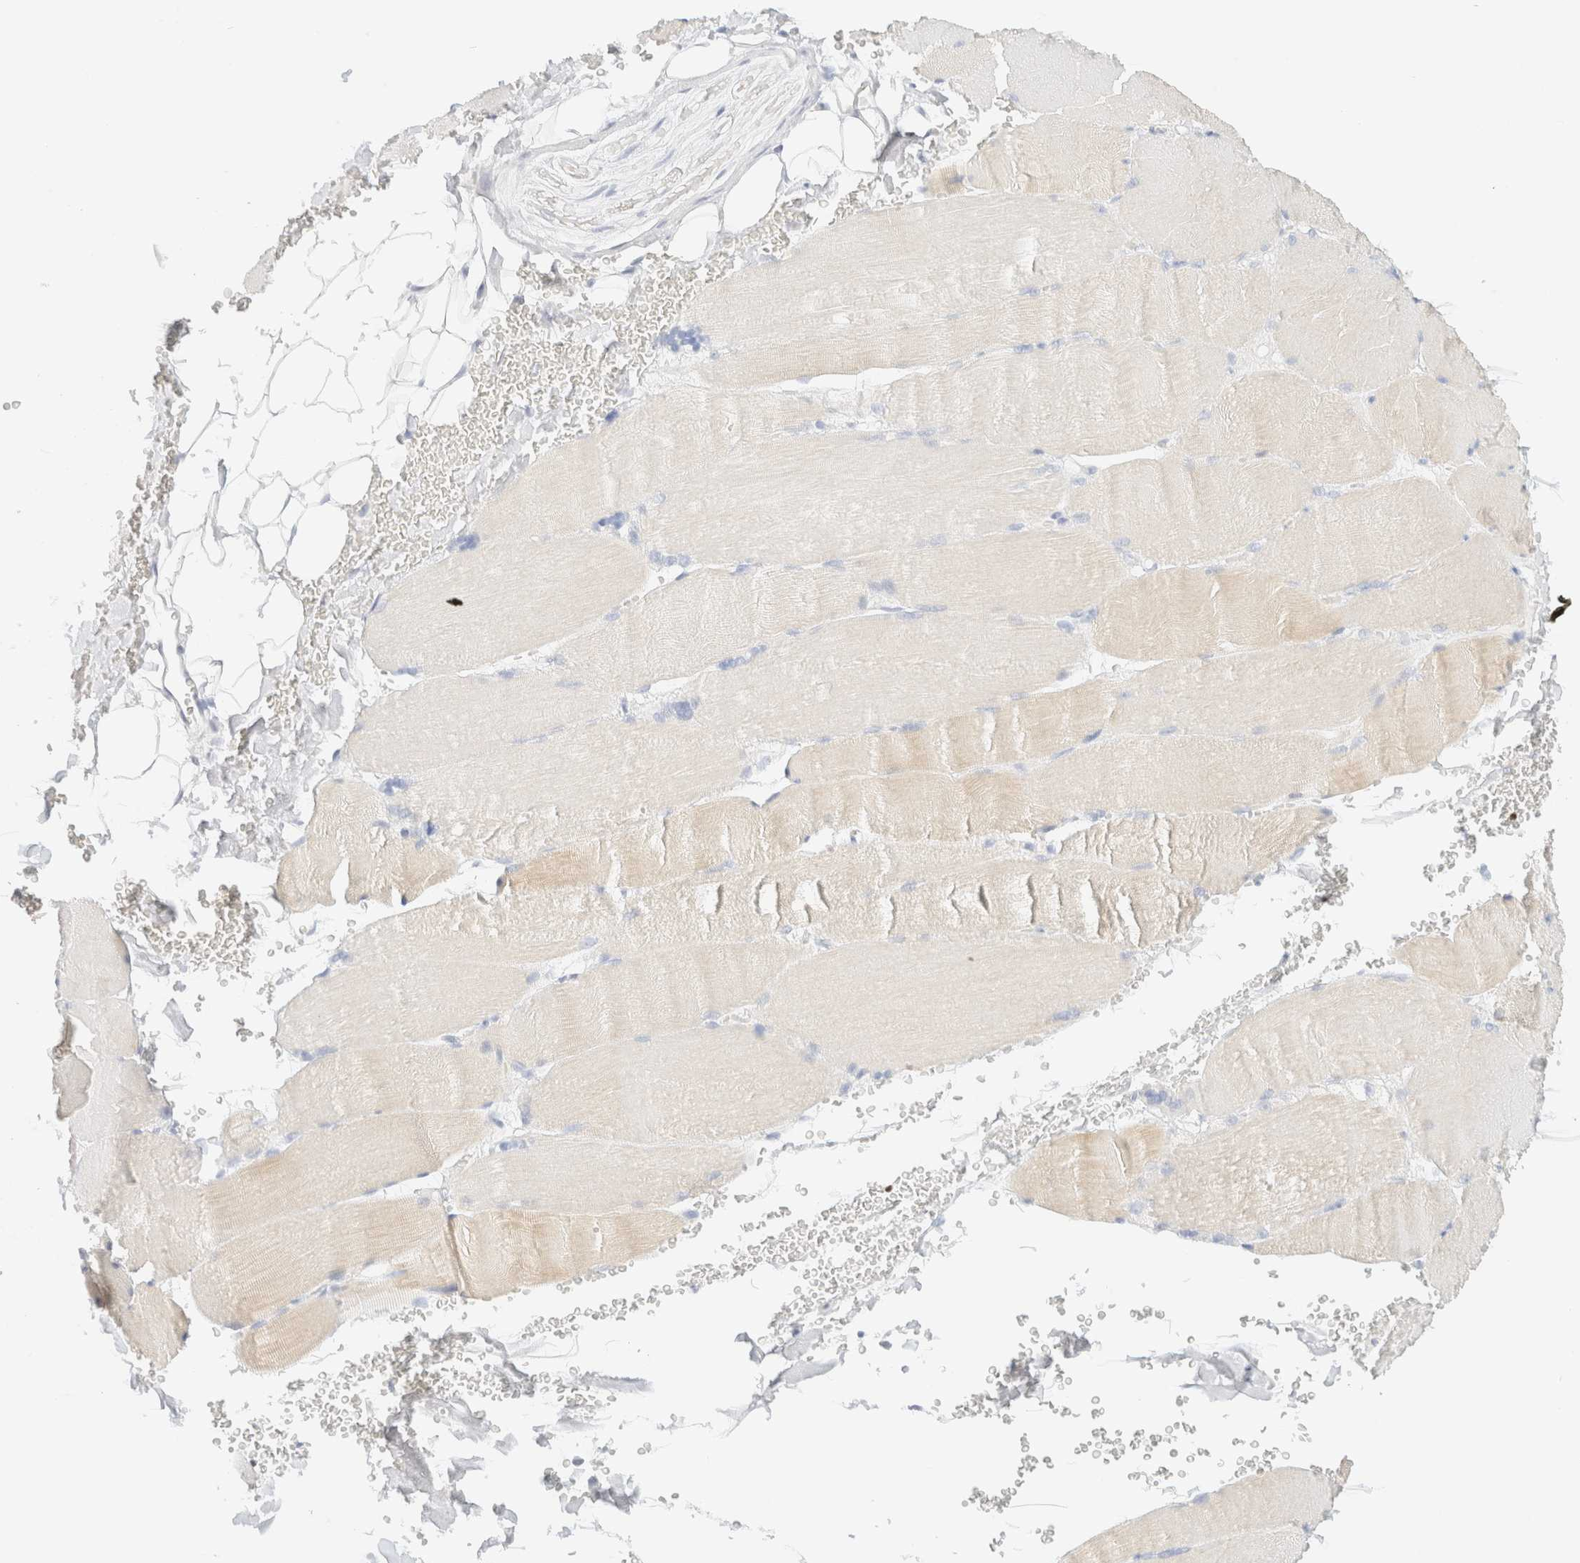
{"staining": {"intensity": "weak", "quantity": "<25%", "location": "cytoplasmic/membranous"}, "tissue": "skeletal muscle", "cell_type": "Myocytes", "image_type": "normal", "snomed": [{"axis": "morphology", "description": "Normal tissue, NOS"}, {"axis": "topography", "description": "Skin"}, {"axis": "topography", "description": "Skeletal muscle"}], "caption": "DAB (3,3'-diaminobenzidine) immunohistochemical staining of normal human skeletal muscle shows no significant positivity in myocytes. The staining is performed using DAB brown chromogen with nuclei counter-stained in using hematoxylin.", "gene": "IKZF3", "patient": {"sex": "male", "age": 83}}